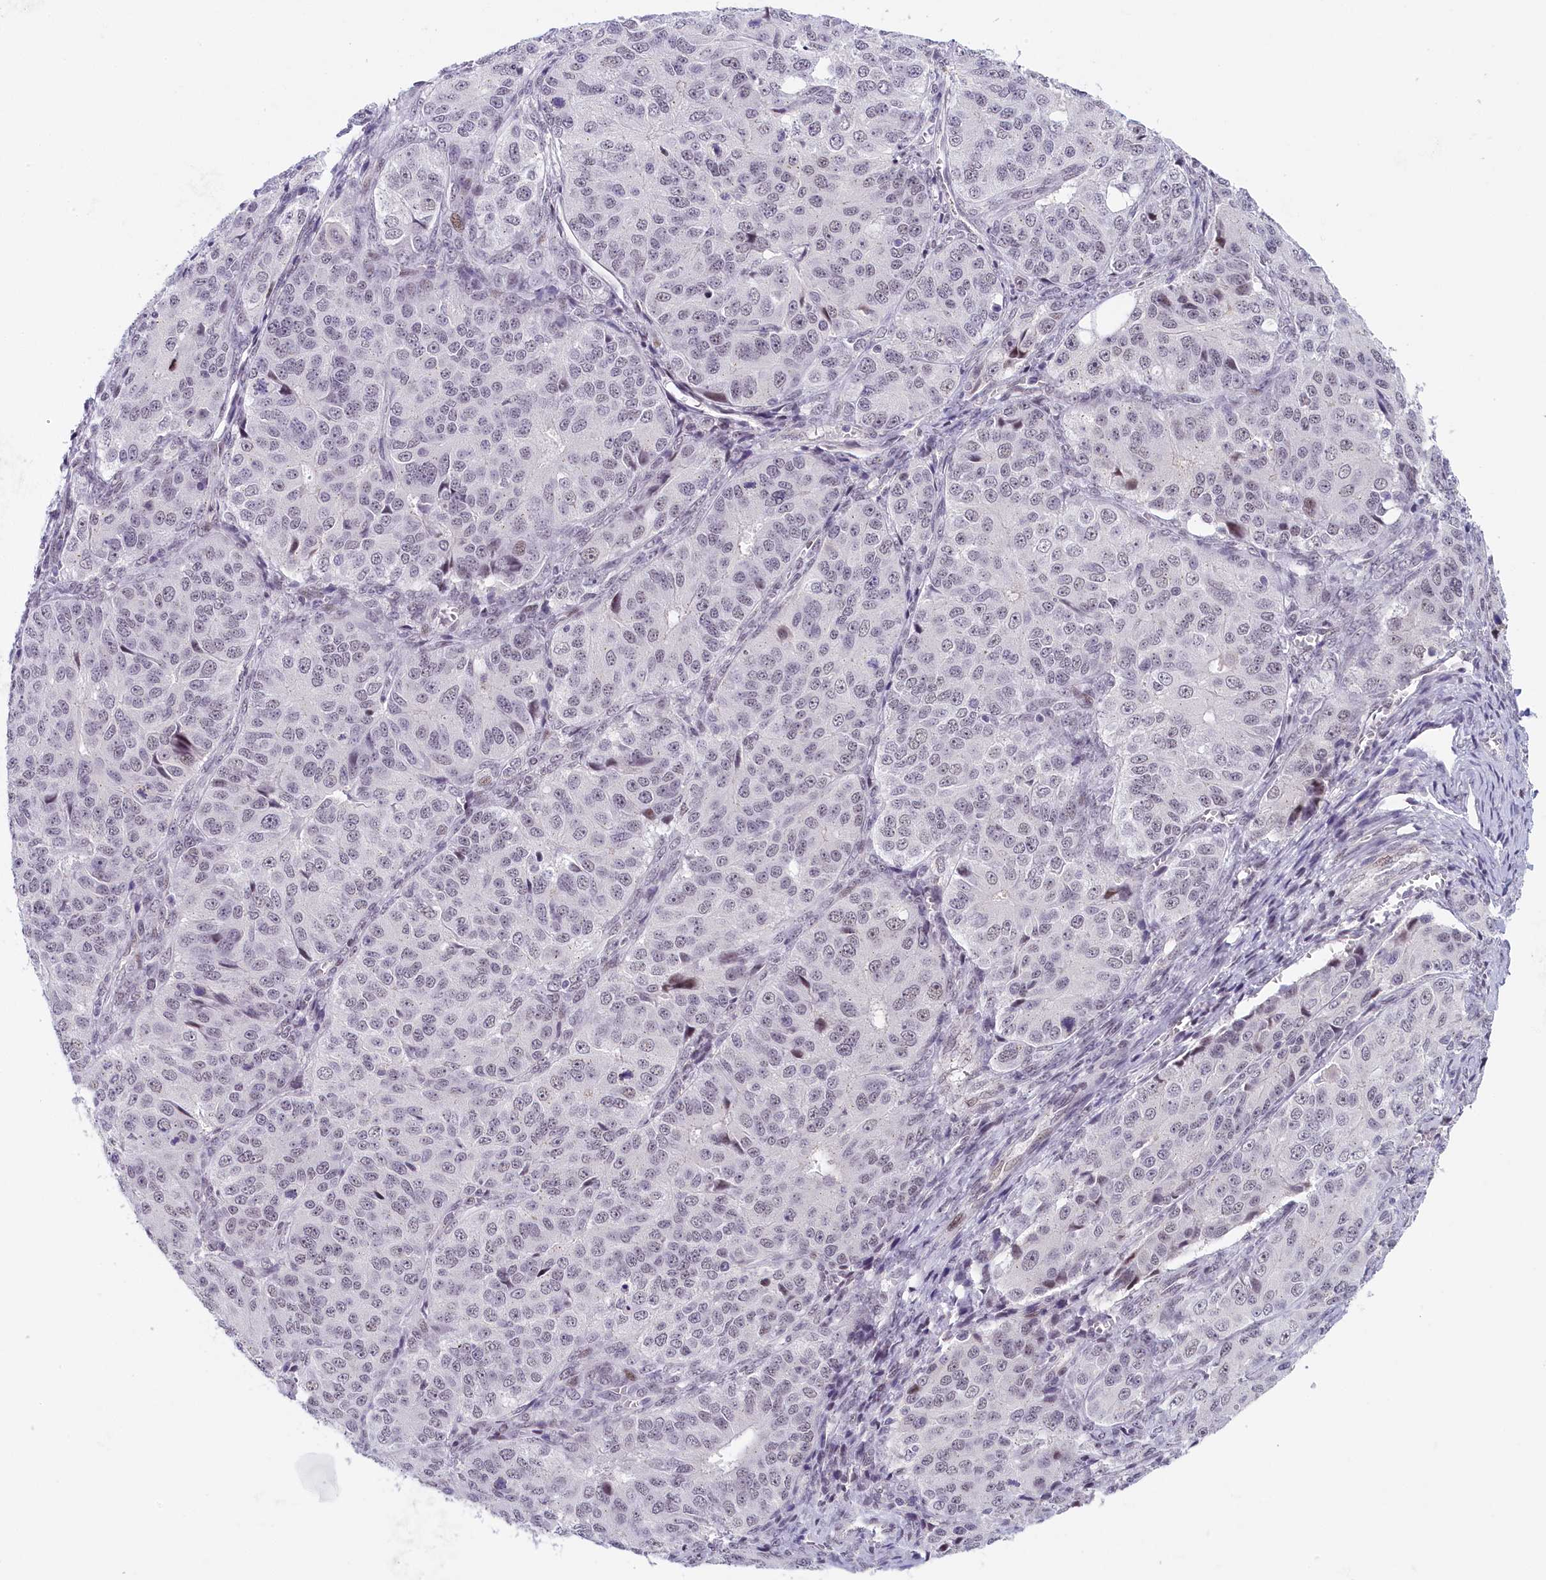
{"staining": {"intensity": "negative", "quantity": "none", "location": "none"}, "tissue": "ovarian cancer", "cell_type": "Tumor cells", "image_type": "cancer", "snomed": [{"axis": "morphology", "description": "Carcinoma, endometroid"}, {"axis": "topography", "description": "Ovary"}], "caption": "Immunohistochemistry histopathology image of neoplastic tissue: human ovarian endometroid carcinoma stained with DAB (3,3'-diaminobenzidine) shows no significant protein staining in tumor cells.", "gene": "SEC31B", "patient": {"sex": "female", "age": 51}}